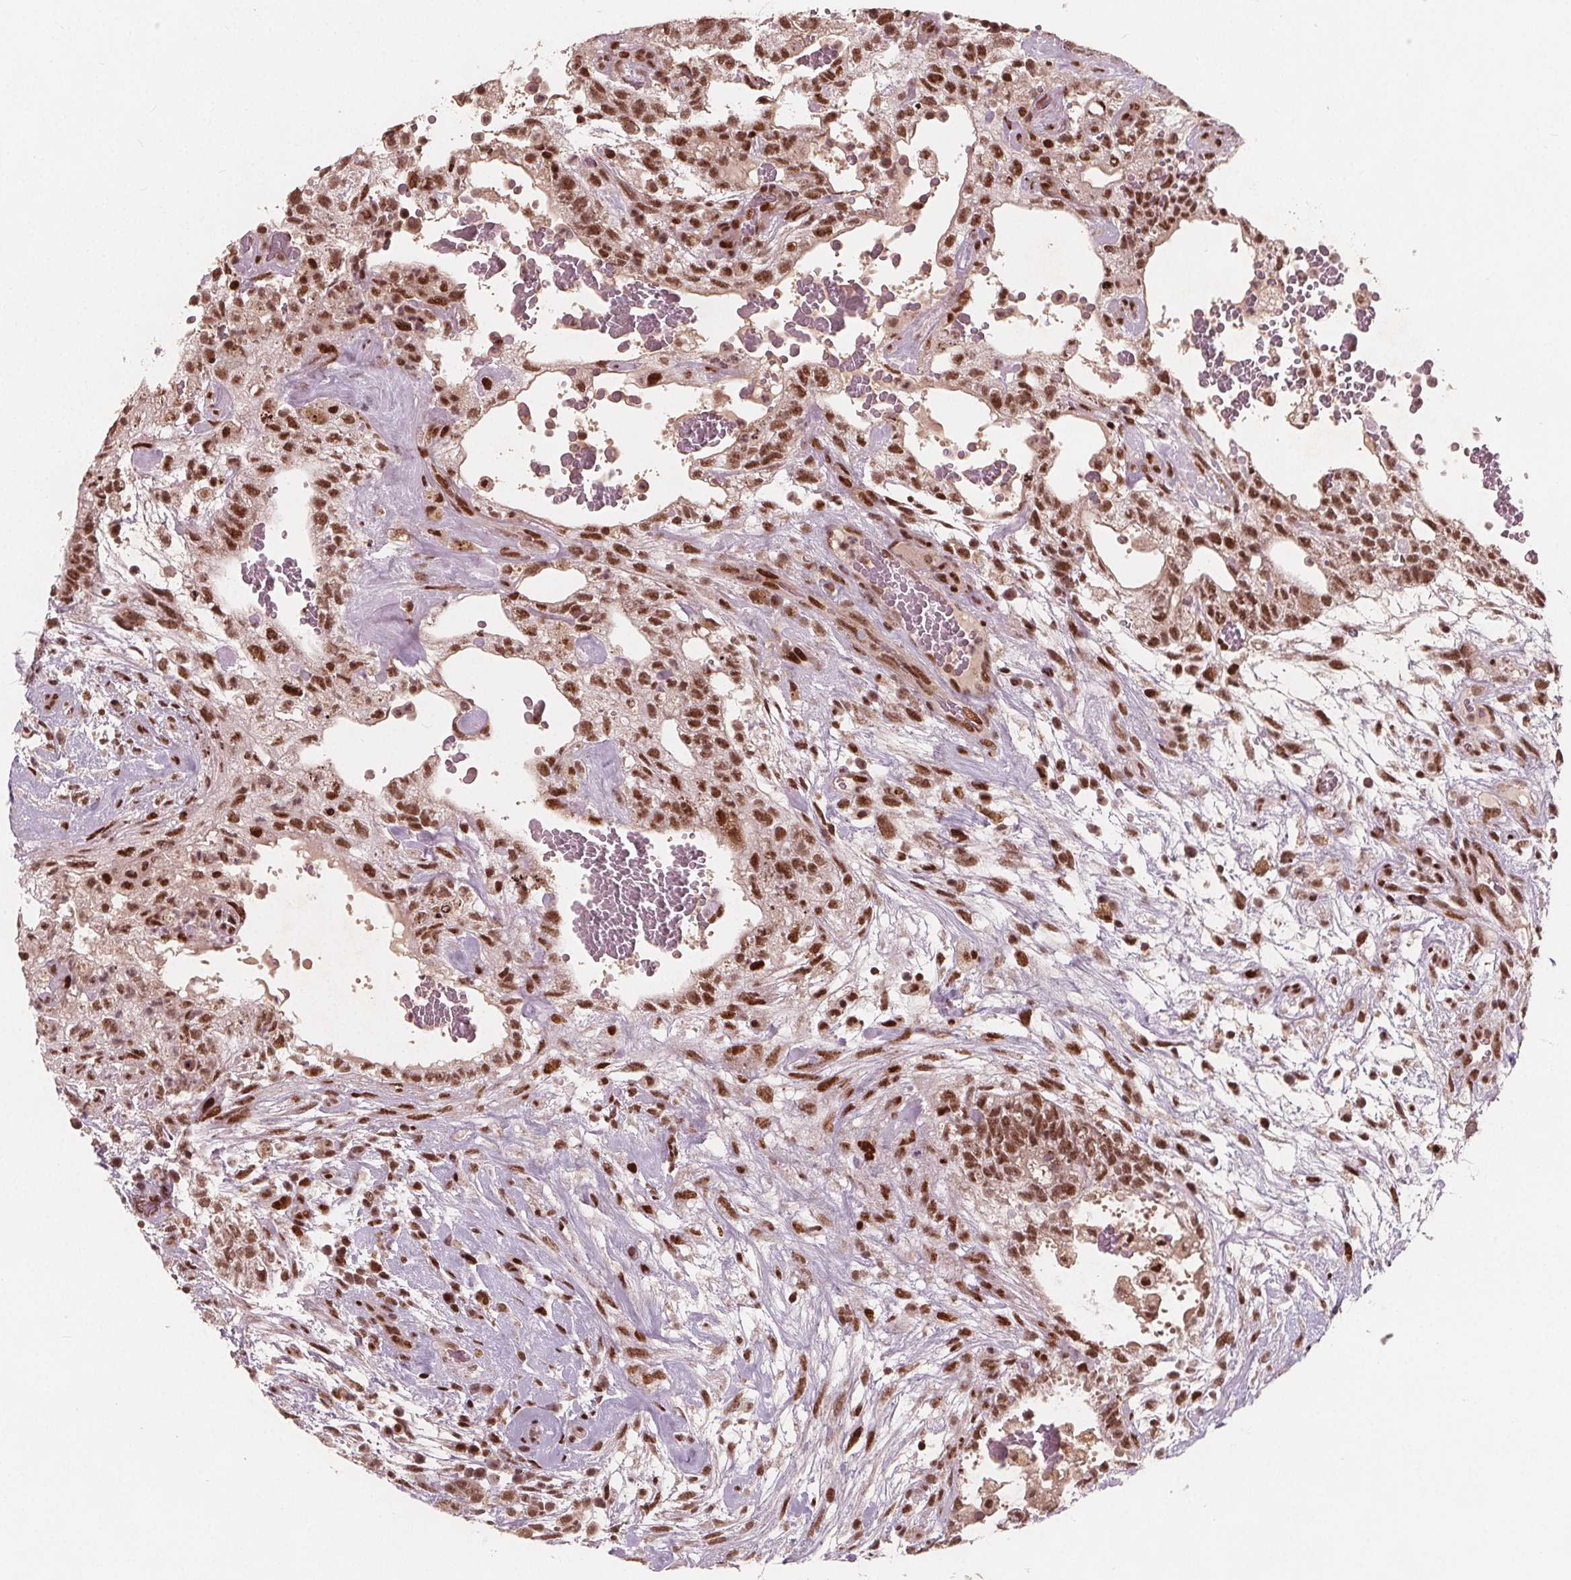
{"staining": {"intensity": "moderate", "quantity": ">75%", "location": "nuclear"}, "tissue": "testis cancer", "cell_type": "Tumor cells", "image_type": "cancer", "snomed": [{"axis": "morphology", "description": "Normal tissue, NOS"}, {"axis": "morphology", "description": "Carcinoma, Embryonal, NOS"}, {"axis": "topography", "description": "Testis"}], "caption": "Embryonal carcinoma (testis) was stained to show a protein in brown. There is medium levels of moderate nuclear staining in about >75% of tumor cells. The staining was performed using DAB (3,3'-diaminobenzidine), with brown indicating positive protein expression. Nuclei are stained blue with hematoxylin.", "gene": "SNRNP35", "patient": {"sex": "male", "age": 32}}